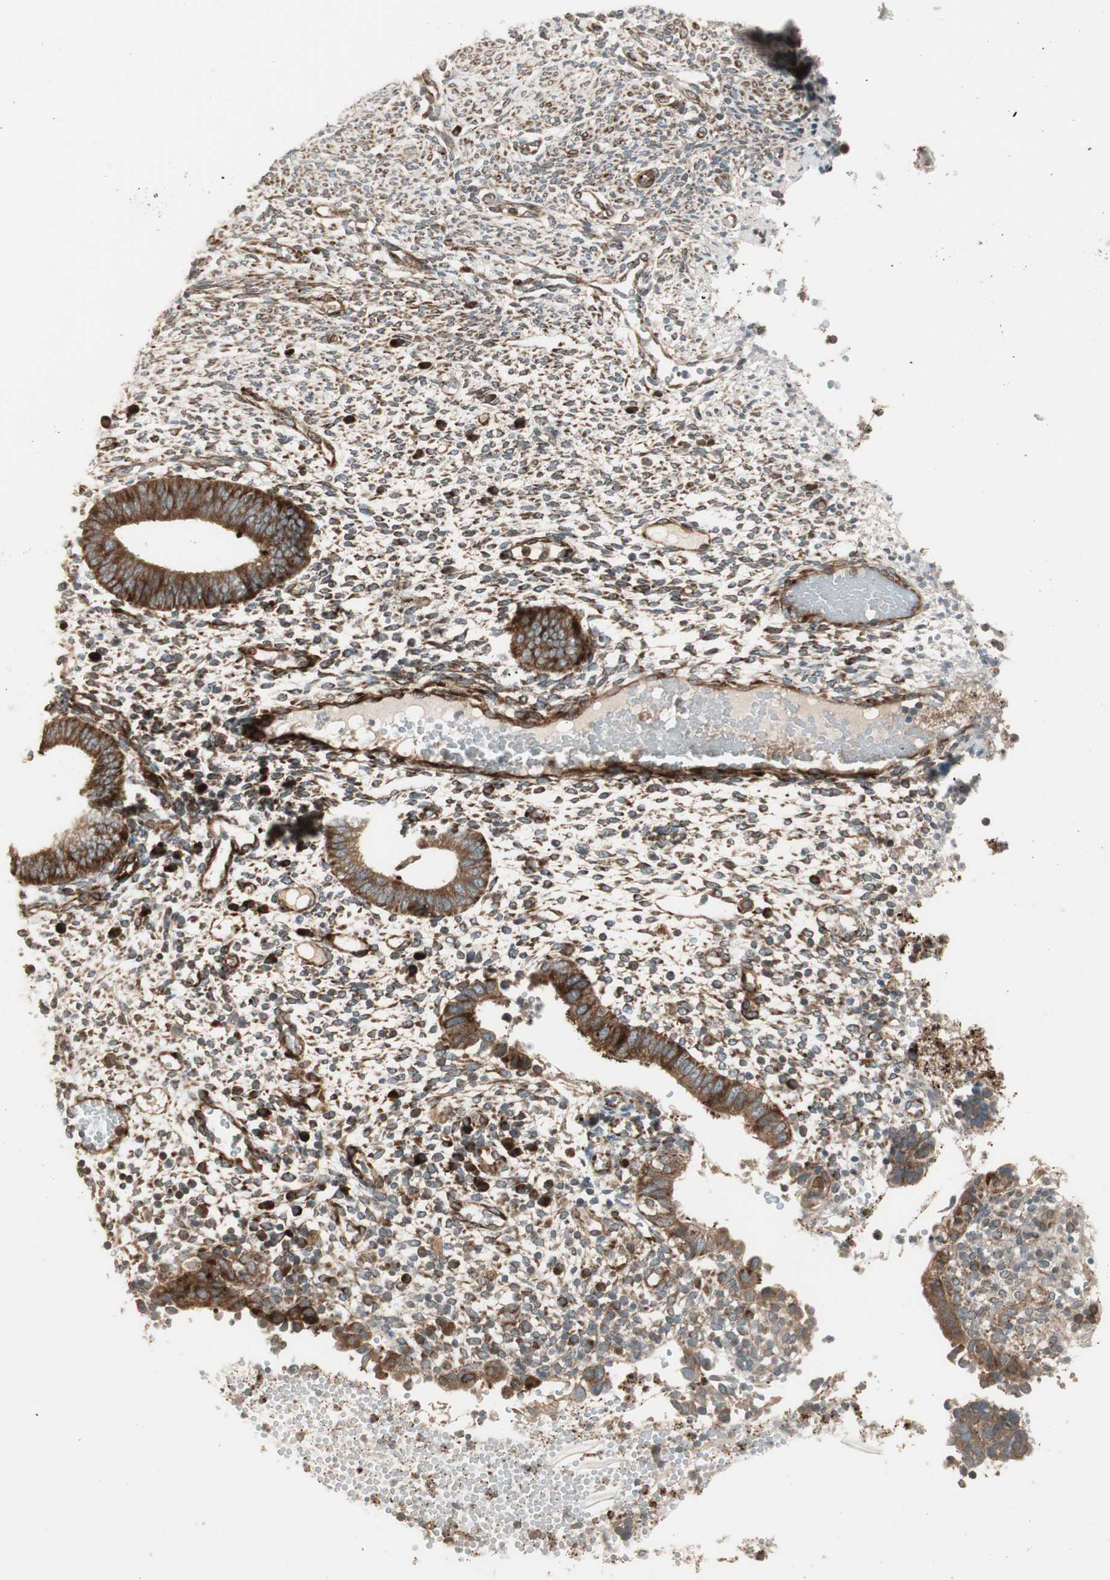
{"staining": {"intensity": "strong", "quantity": "25%-75%", "location": "cytoplasmic/membranous"}, "tissue": "endometrium", "cell_type": "Cells in endometrial stroma", "image_type": "normal", "snomed": [{"axis": "morphology", "description": "Normal tissue, NOS"}, {"axis": "topography", "description": "Endometrium"}], "caption": "The immunohistochemical stain highlights strong cytoplasmic/membranous staining in cells in endometrial stroma of normal endometrium. The protein of interest is stained brown, and the nuclei are stained in blue (DAB IHC with brightfield microscopy, high magnification).", "gene": "PPP2R5E", "patient": {"sex": "female", "age": 35}}